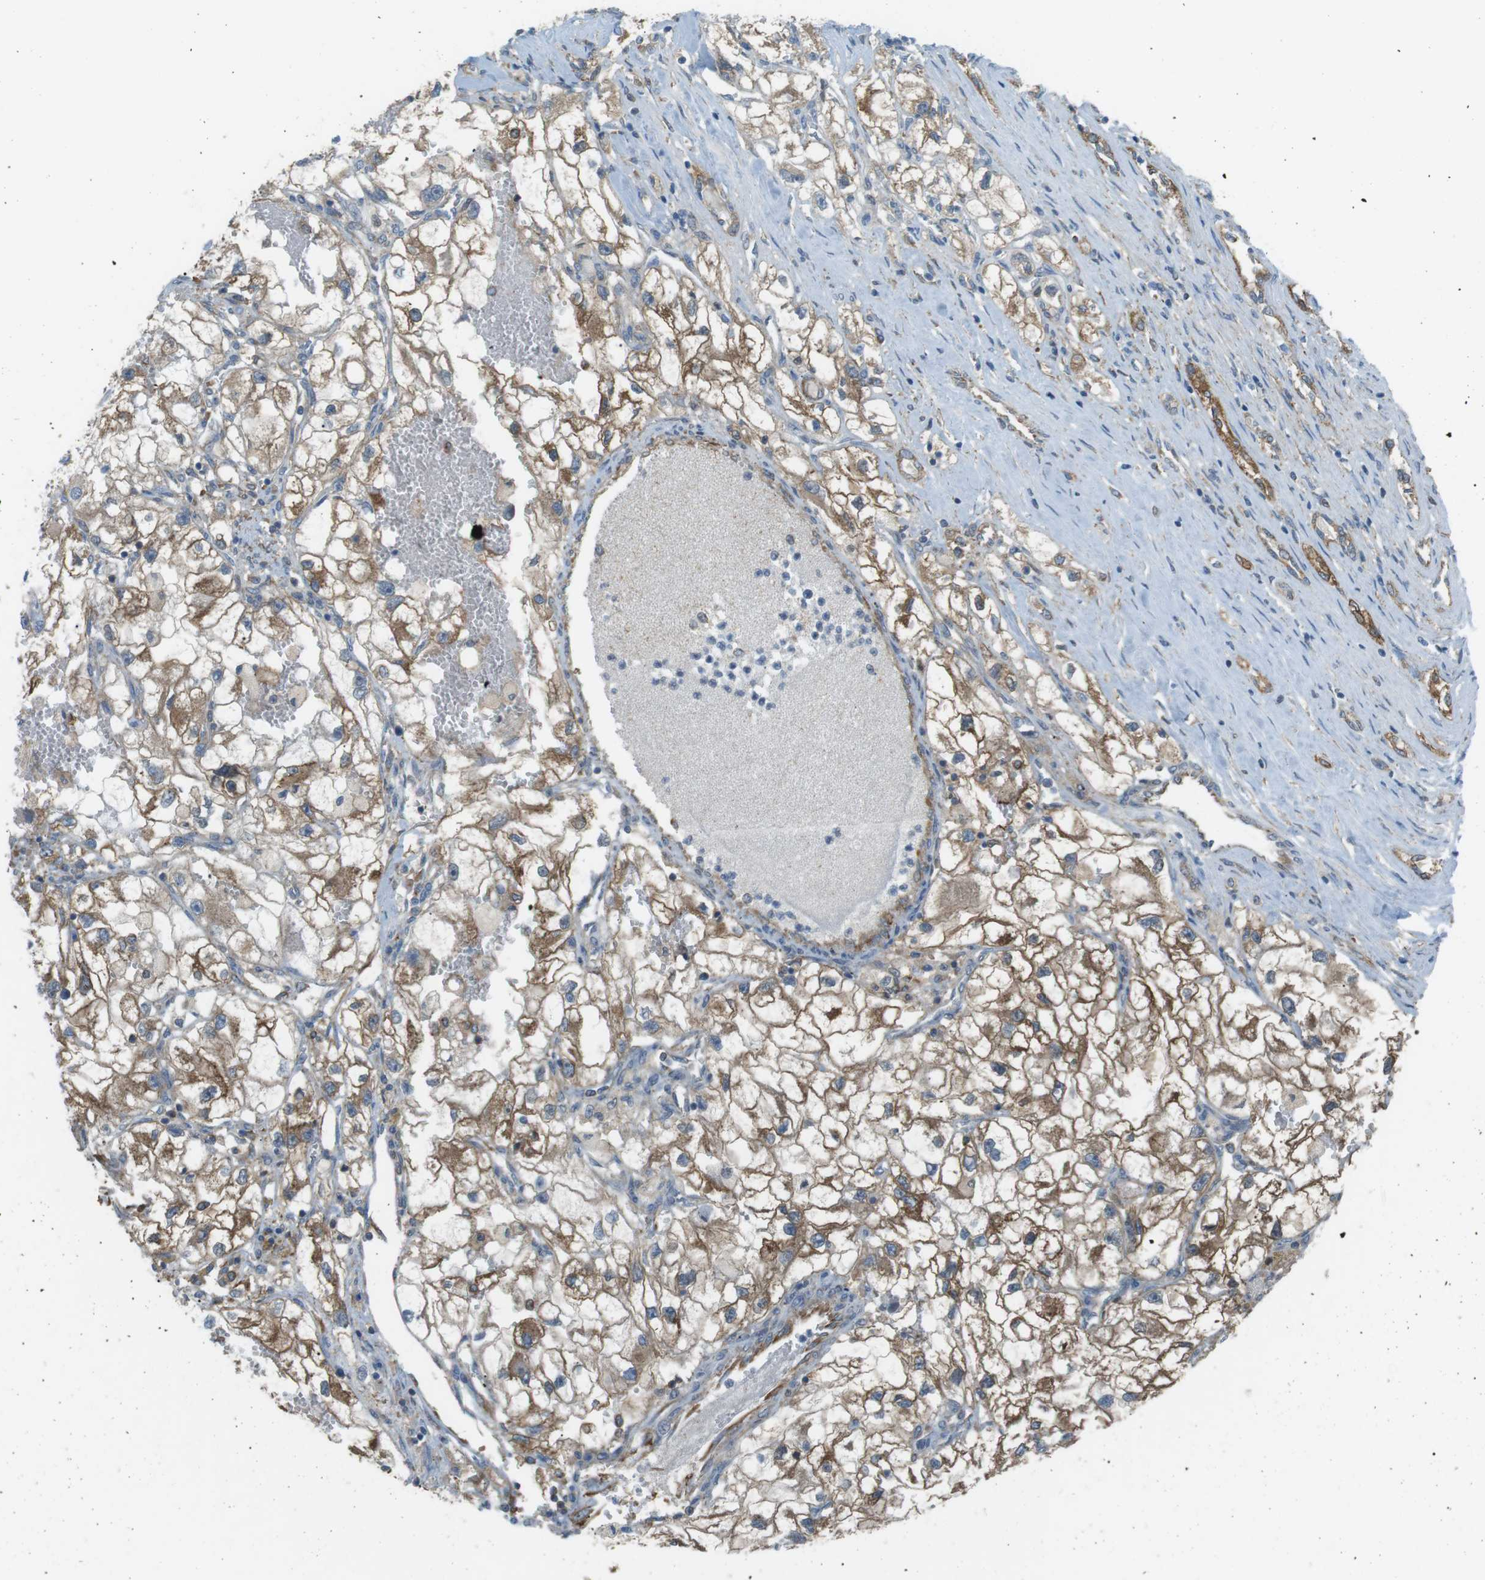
{"staining": {"intensity": "moderate", "quantity": ">75%", "location": "cytoplasmic/membranous"}, "tissue": "renal cancer", "cell_type": "Tumor cells", "image_type": "cancer", "snomed": [{"axis": "morphology", "description": "Adenocarcinoma, NOS"}, {"axis": "topography", "description": "Kidney"}], "caption": "Immunohistochemistry (IHC) photomicrograph of neoplastic tissue: human renal cancer stained using immunohistochemistry (IHC) reveals medium levels of moderate protein expression localized specifically in the cytoplasmic/membranous of tumor cells, appearing as a cytoplasmic/membranous brown color.", "gene": "PEPD", "patient": {"sex": "female", "age": 70}}